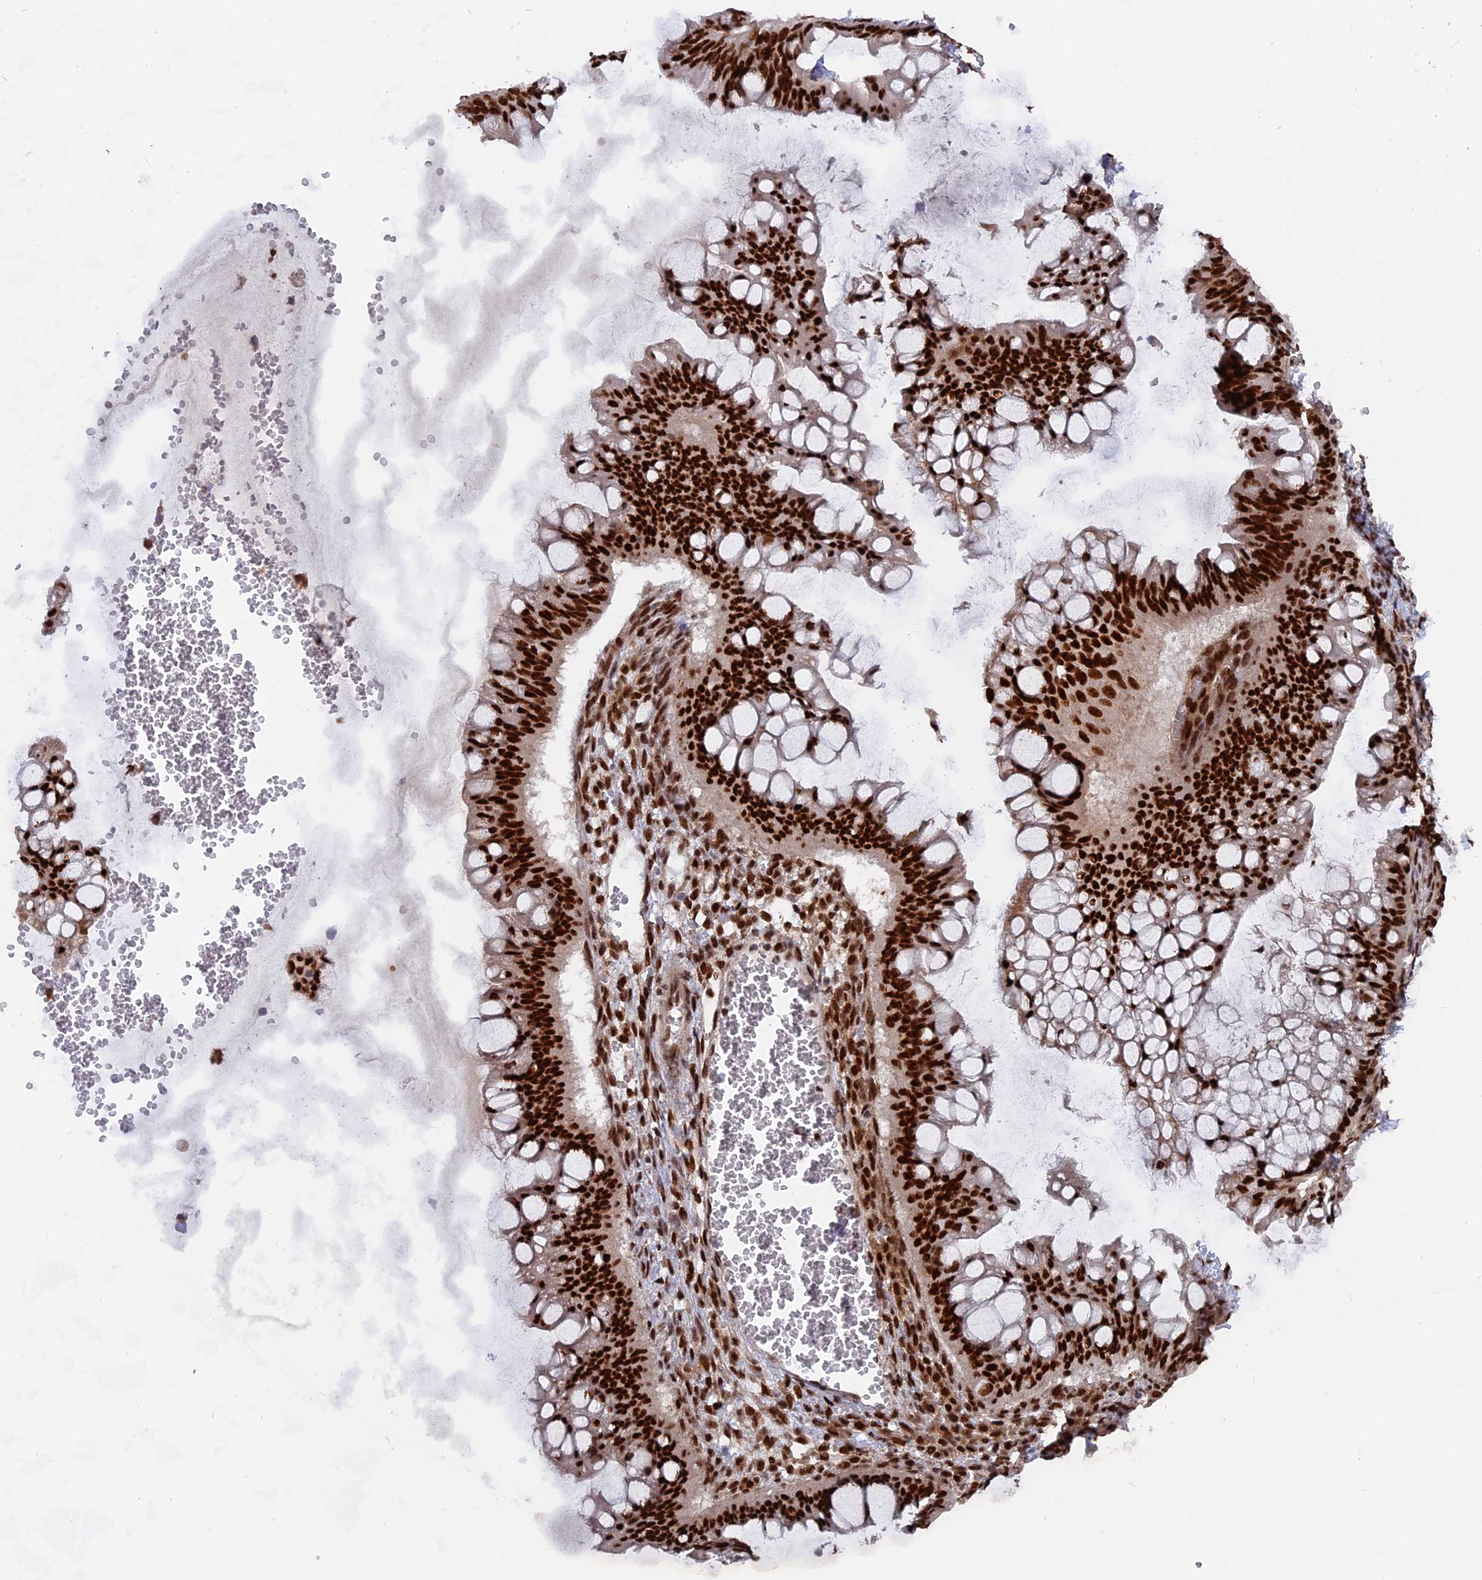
{"staining": {"intensity": "strong", "quantity": ">75%", "location": "nuclear"}, "tissue": "ovarian cancer", "cell_type": "Tumor cells", "image_type": "cancer", "snomed": [{"axis": "morphology", "description": "Cystadenocarcinoma, mucinous, NOS"}, {"axis": "topography", "description": "Ovary"}], "caption": "Ovarian cancer (mucinous cystadenocarcinoma) stained for a protein shows strong nuclear positivity in tumor cells. The staining was performed using DAB (3,3'-diaminobenzidine), with brown indicating positive protein expression. Nuclei are stained blue with hematoxylin.", "gene": "RAMAC", "patient": {"sex": "female", "age": 73}}